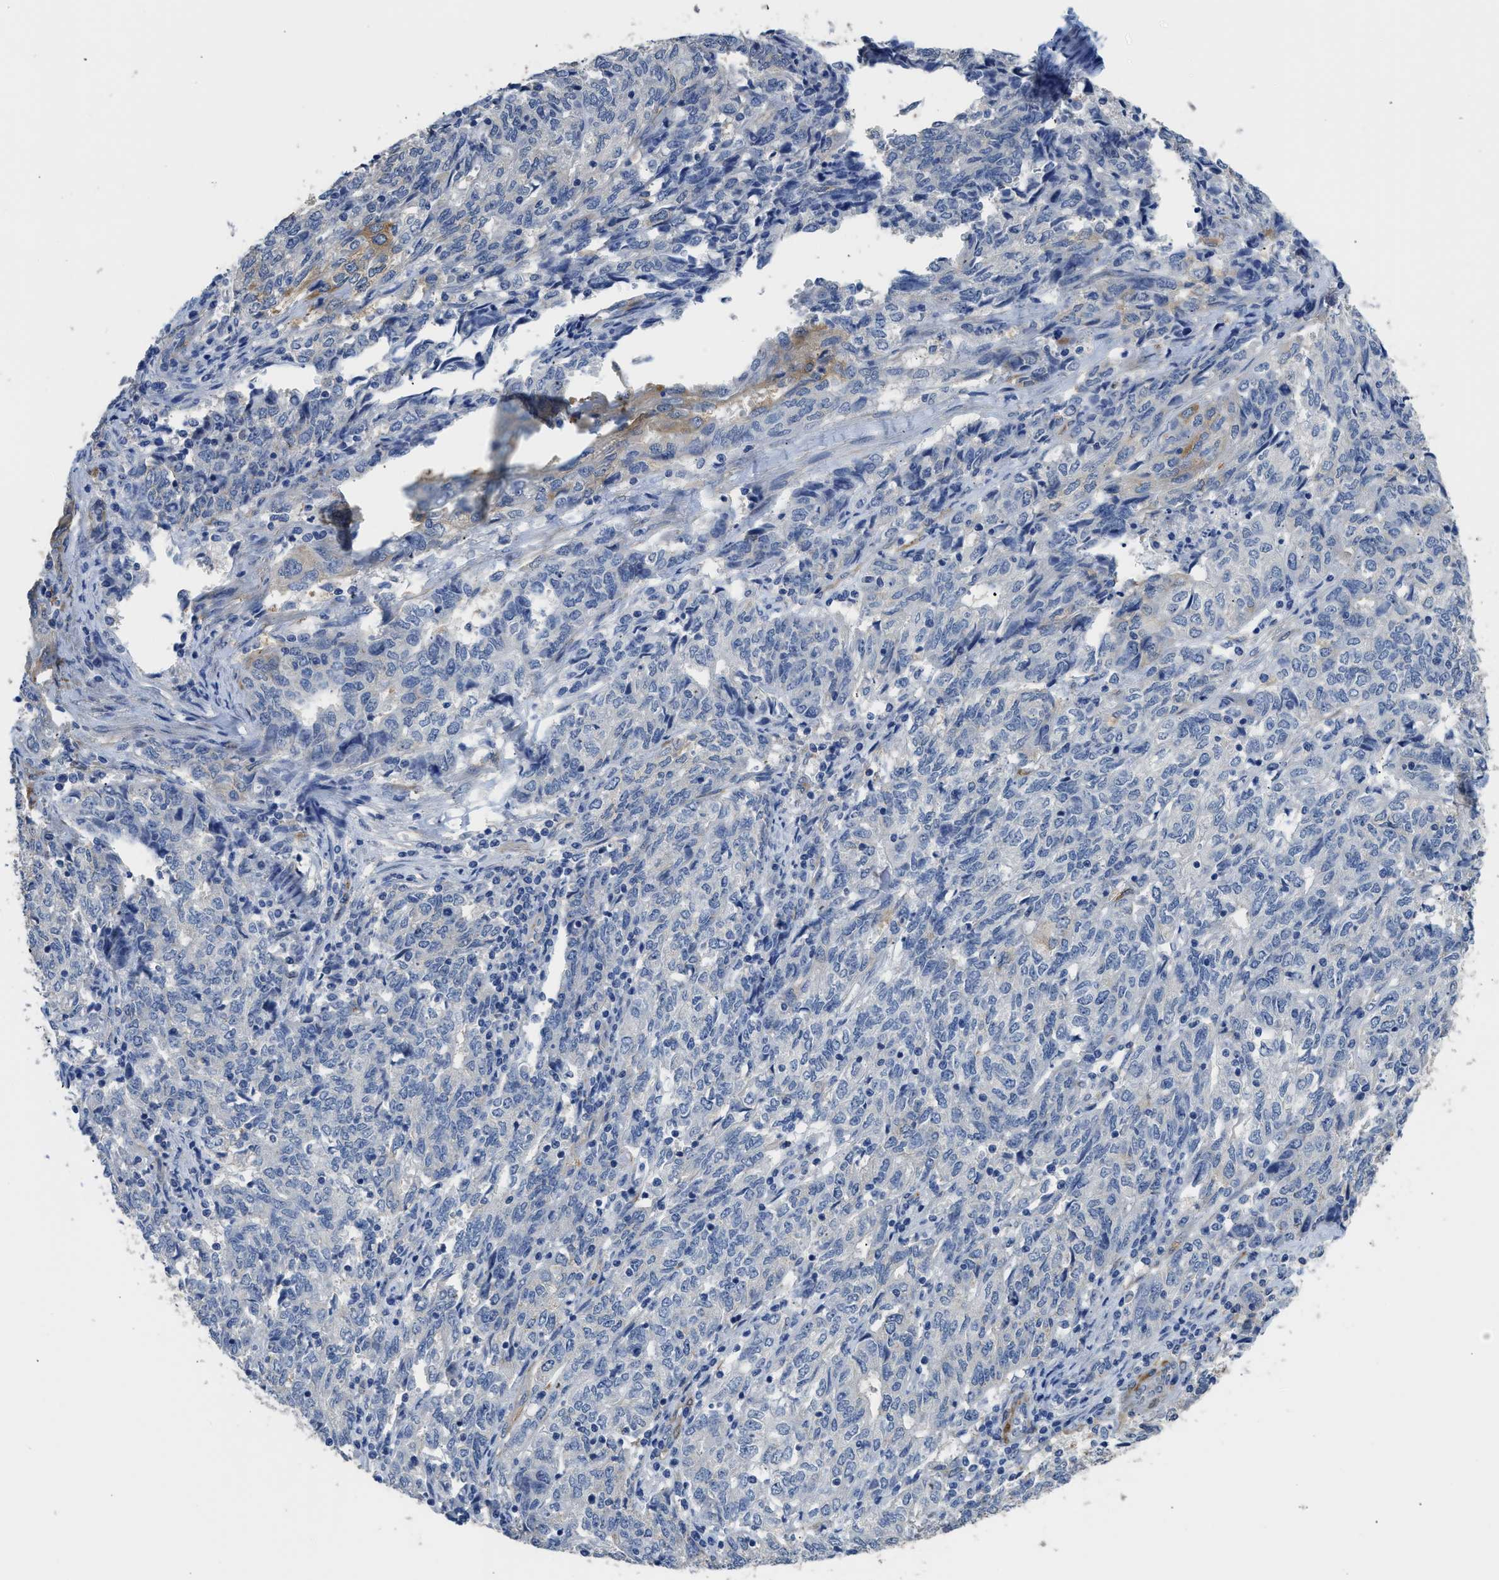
{"staining": {"intensity": "negative", "quantity": "none", "location": "none"}, "tissue": "endometrial cancer", "cell_type": "Tumor cells", "image_type": "cancer", "snomed": [{"axis": "morphology", "description": "Adenocarcinoma, NOS"}, {"axis": "topography", "description": "Endometrium"}], "caption": "Endometrial cancer (adenocarcinoma) was stained to show a protein in brown. There is no significant expression in tumor cells.", "gene": "ZSWIM5", "patient": {"sex": "female", "age": 80}}